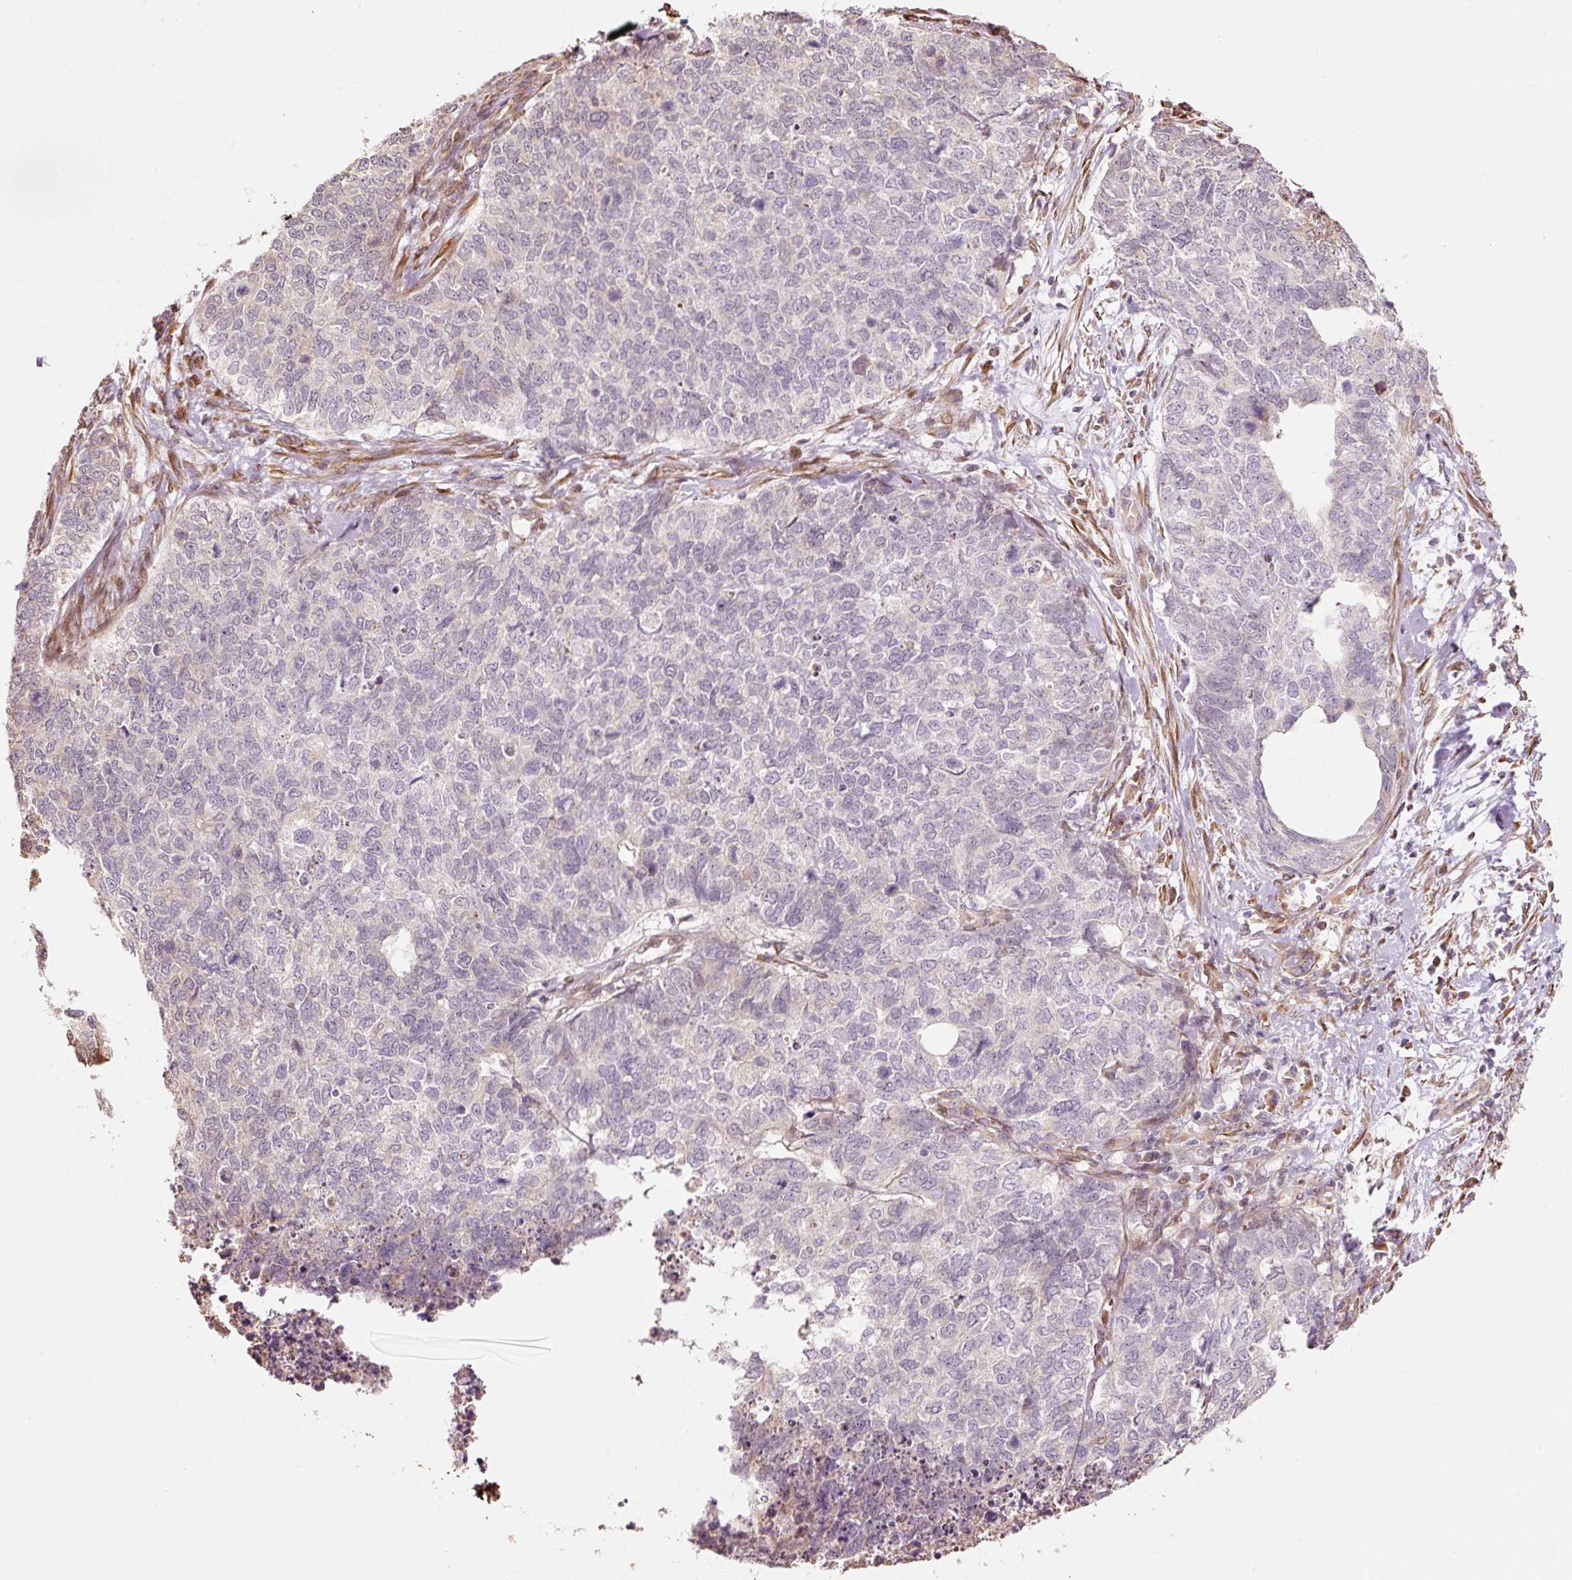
{"staining": {"intensity": "negative", "quantity": "none", "location": "none"}, "tissue": "cervical cancer", "cell_type": "Tumor cells", "image_type": "cancer", "snomed": [{"axis": "morphology", "description": "Squamous cell carcinoma, NOS"}, {"axis": "topography", "description": "Cervix"}], "caption": "High magnification brightfield microscopy of squamous cell carcinoma (cervical) stained with DAB (3,3'-diaminobenzidine) (brown) and counterstained with hematoxylin (blue): tumor cells show no significant expression.", "gene": "ETF1", "patient": {"sex": "female", "age": 63}}